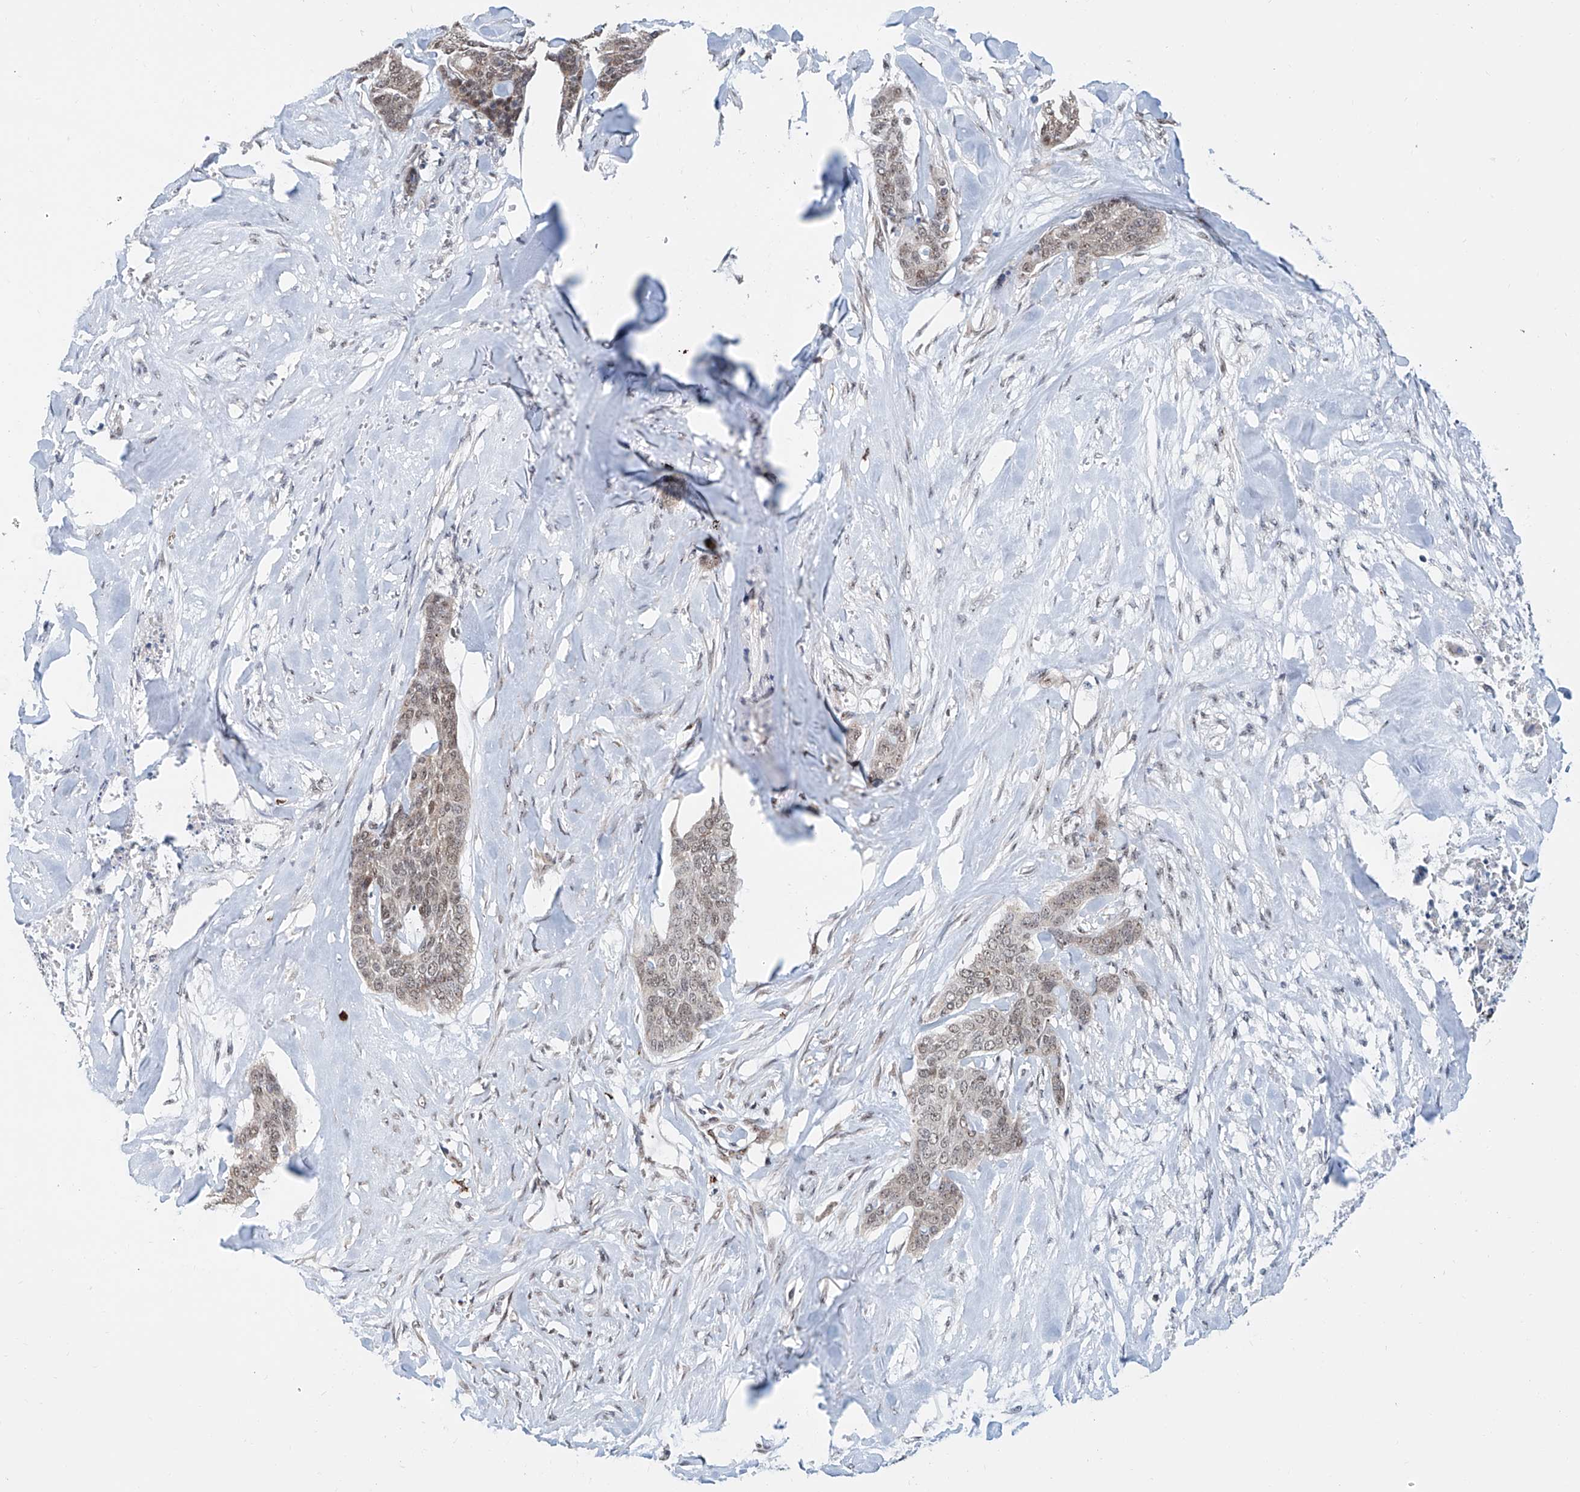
{"staining": {"intensity": "weak", "quantity": ">75%", "location": "nuclear"}, "tissue": "skin cancer", "cell_type": "Tumor cells", "image_type": "cancer", "snomed": [{"axis": "morphology", "description": "Basal cell carcinoma"}, {"axis": "topography", "description": "Skin"}], "caption": "Skin cancer stained with a brown dye reveals weak nuclear positive expression in approximately >75% of tumor cells.", "gene": "SDE2", "patient": {"sex": "female", "age": 64}}